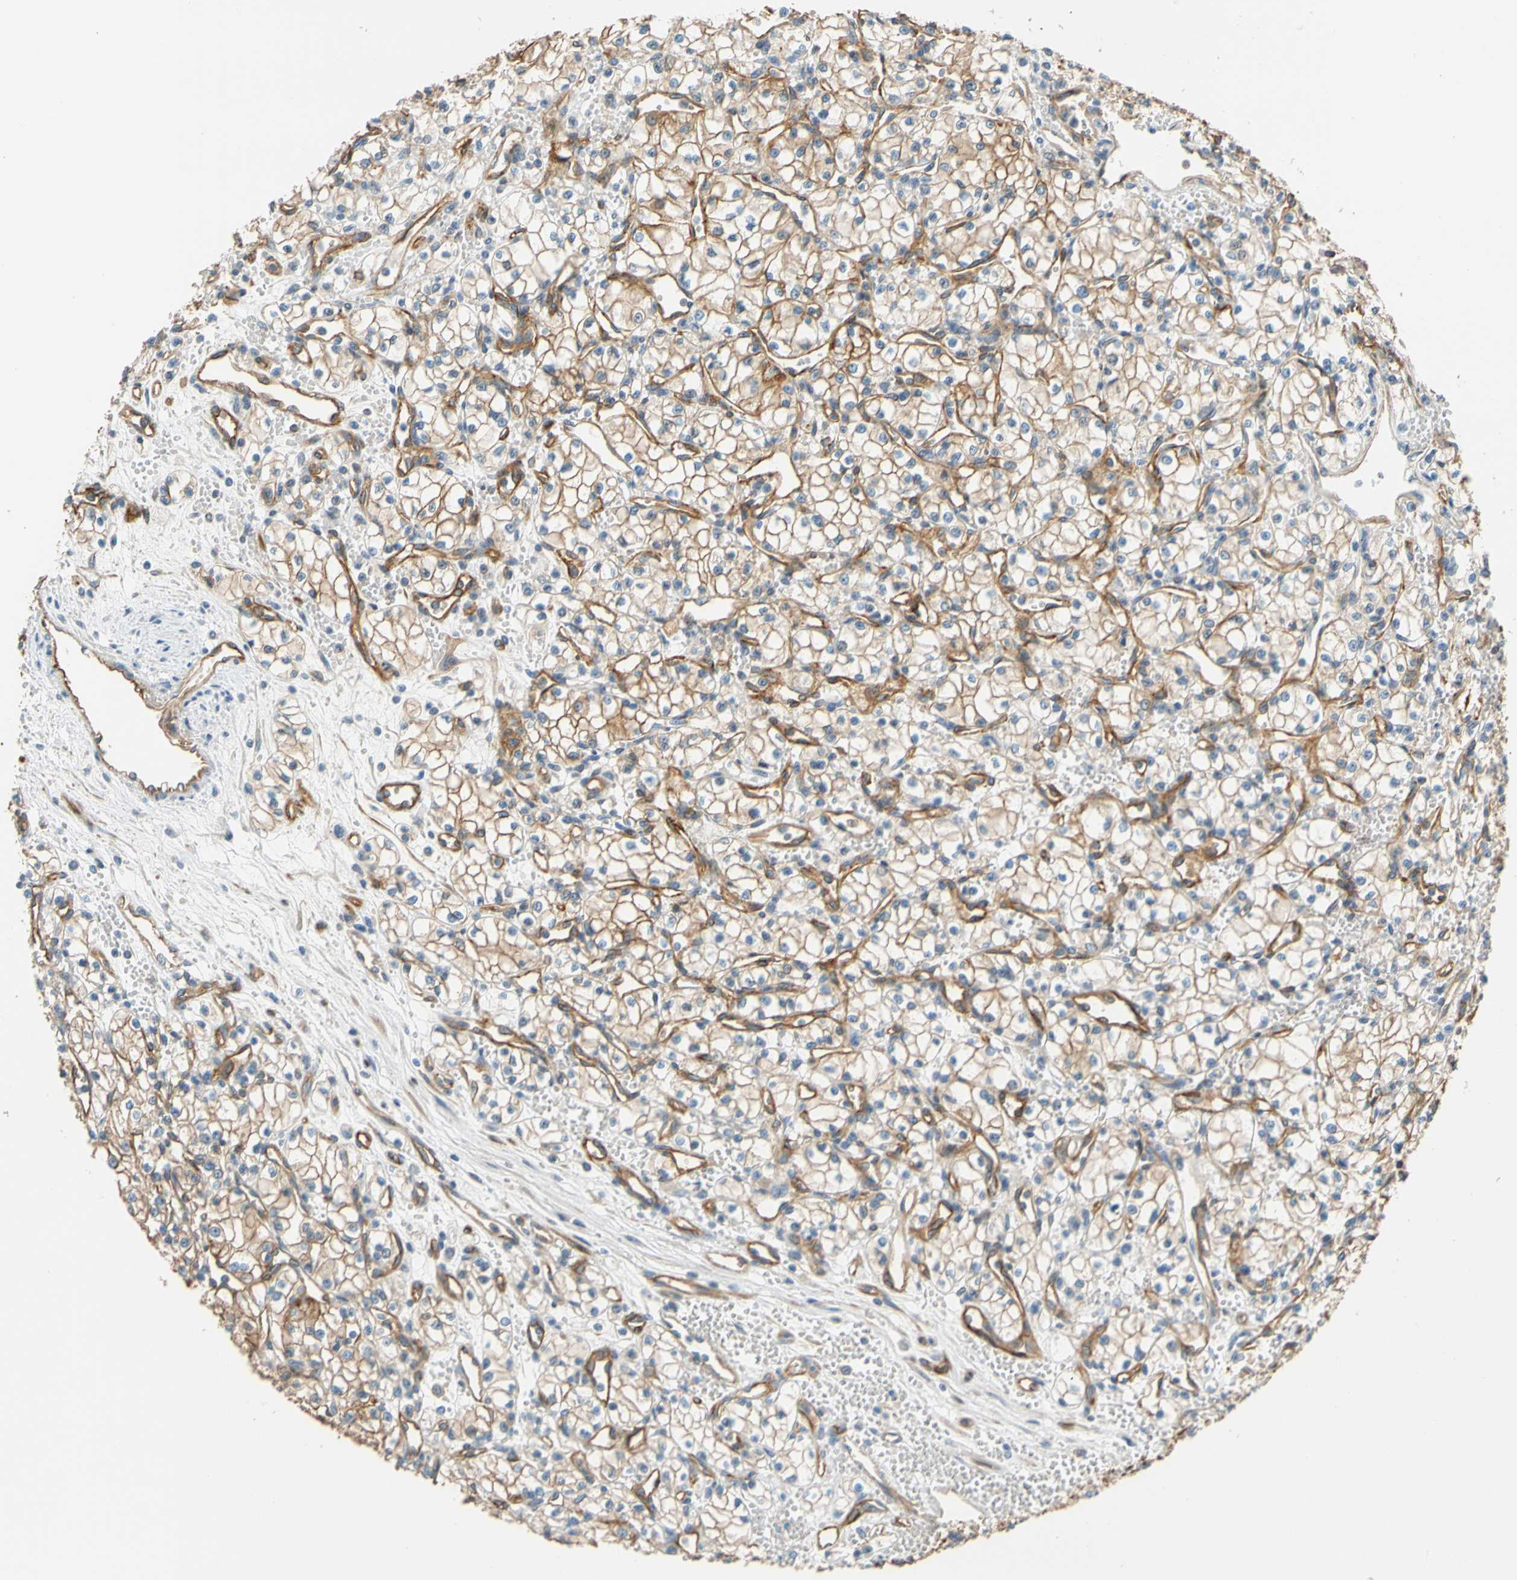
{"staining": {"intensity": "weak", "quantity": "<25%", "location": "cytoplasmic/membranous"}, "tissue": "renal cancer", "cell_type": "Tumor cells", "image_type": "cancer", "snomed": [{"axis": "morphology", "description": "Normal tissue, NOS"}, {"axis": "morphology", "description": "Adenocarcinoma, NOS"}, {"axis": "topography", "description": "Kidney"}], "caption": "There is no significant positivity in tumor cells of renal adenocarcinoma. (Brightfield microscopy of DAB IHC at high magnification).", "gene": "SPTAN1", "patient": {"sex": "male", "age": 59}}